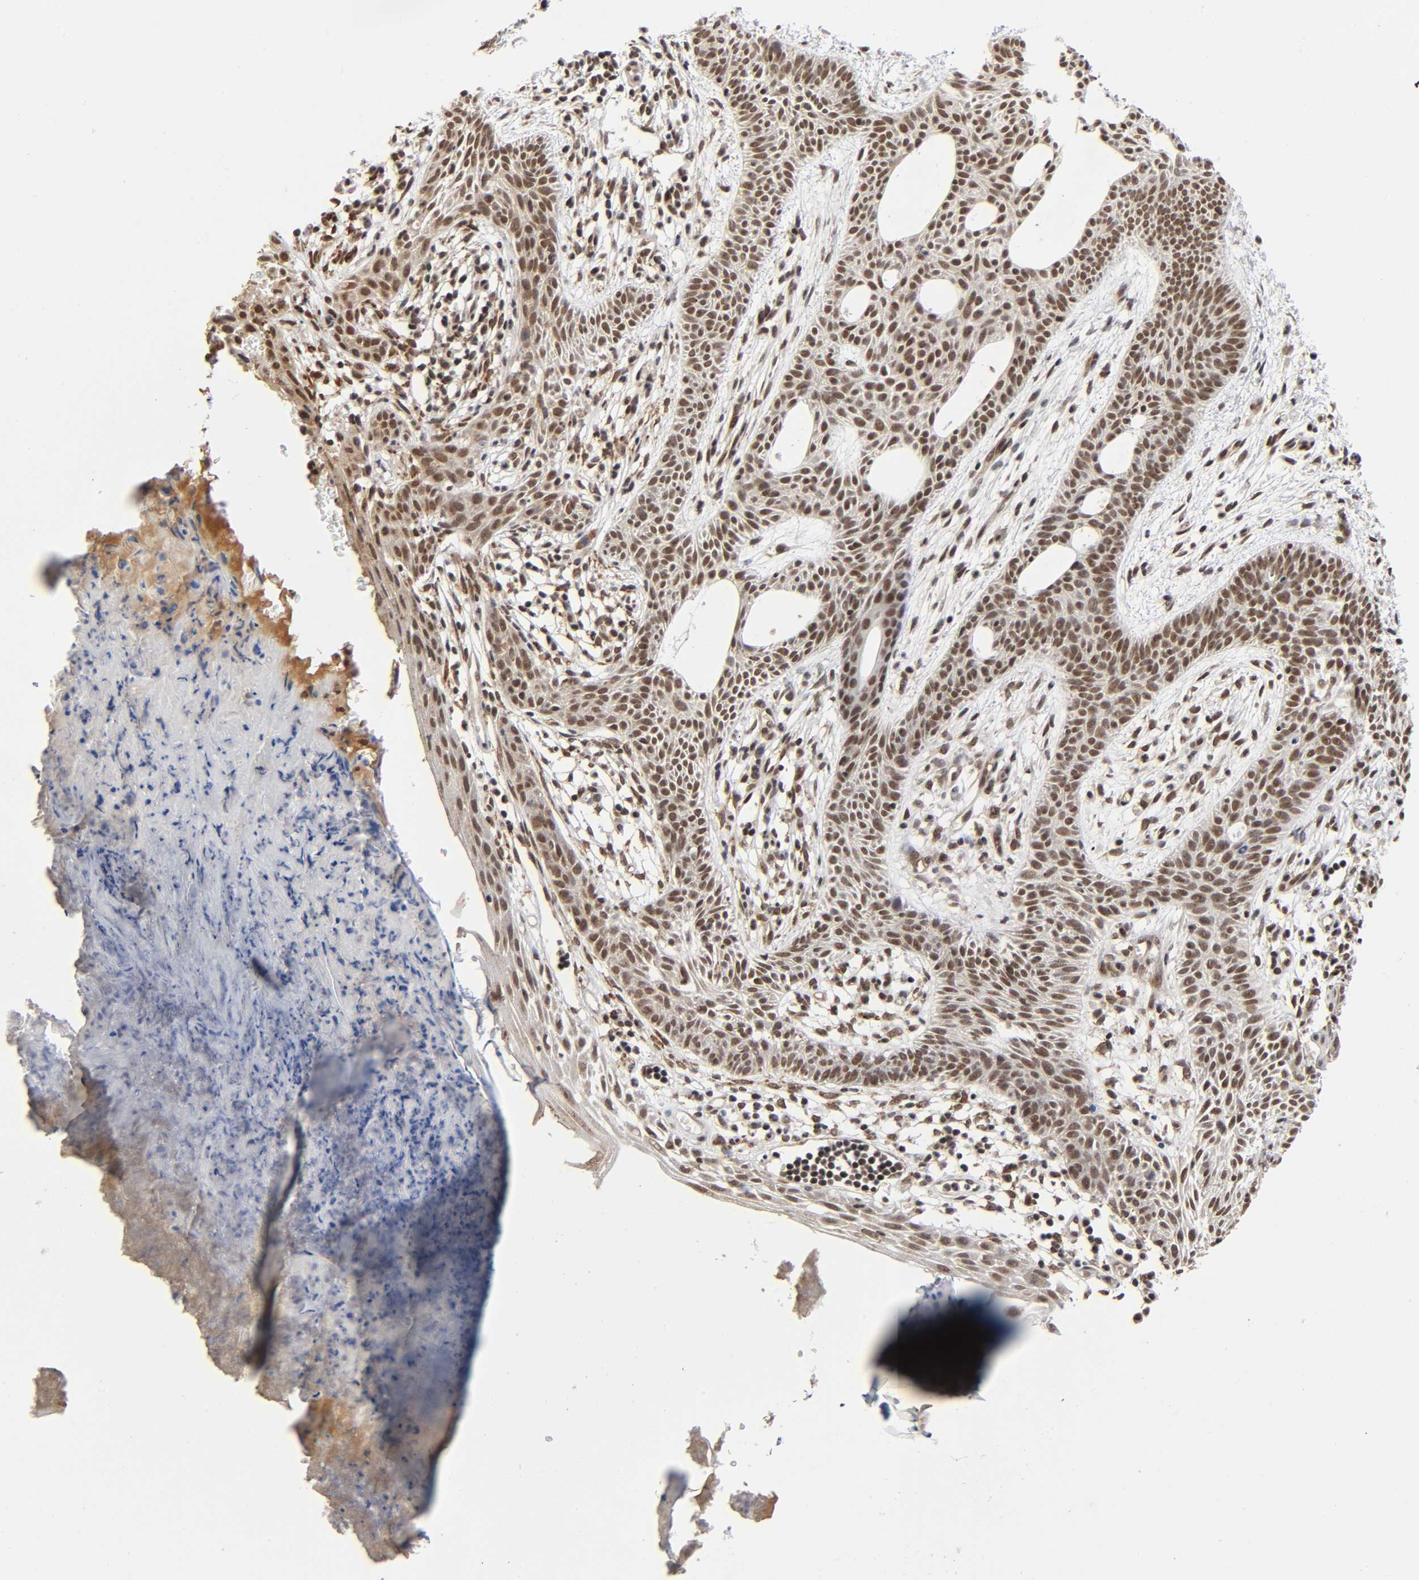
{"staining": {"intensity": "moderate", "quantity": ">75%", "location": "cytoplasmic/membranous,nuclear"}, "tissue": "skin cancer", "cell_type": "Tumor cells", "image_type": "cancer", "snomed": [{"axis": "morphology", "description": "Normal tissue, NOS"}, {"axis": "morphology", "description": "Basal cell carcinoma"}, {"axis": "topography", "description": "Skin"}], "caption": "IHC (DAB) staining of skin basal cell carcinoma displays moderate cytoplasmic/membranous and nuclear protein positivity in about >75% of tumor cells. The staining is performed using DAB (3,3'-diaminobenzidine) brown chromogen to label protein expression. The nuclei are counter-stained blue using hematoxylin.", "gene": "ZNF384", "patient": {"sex": "female", "age": 69}}